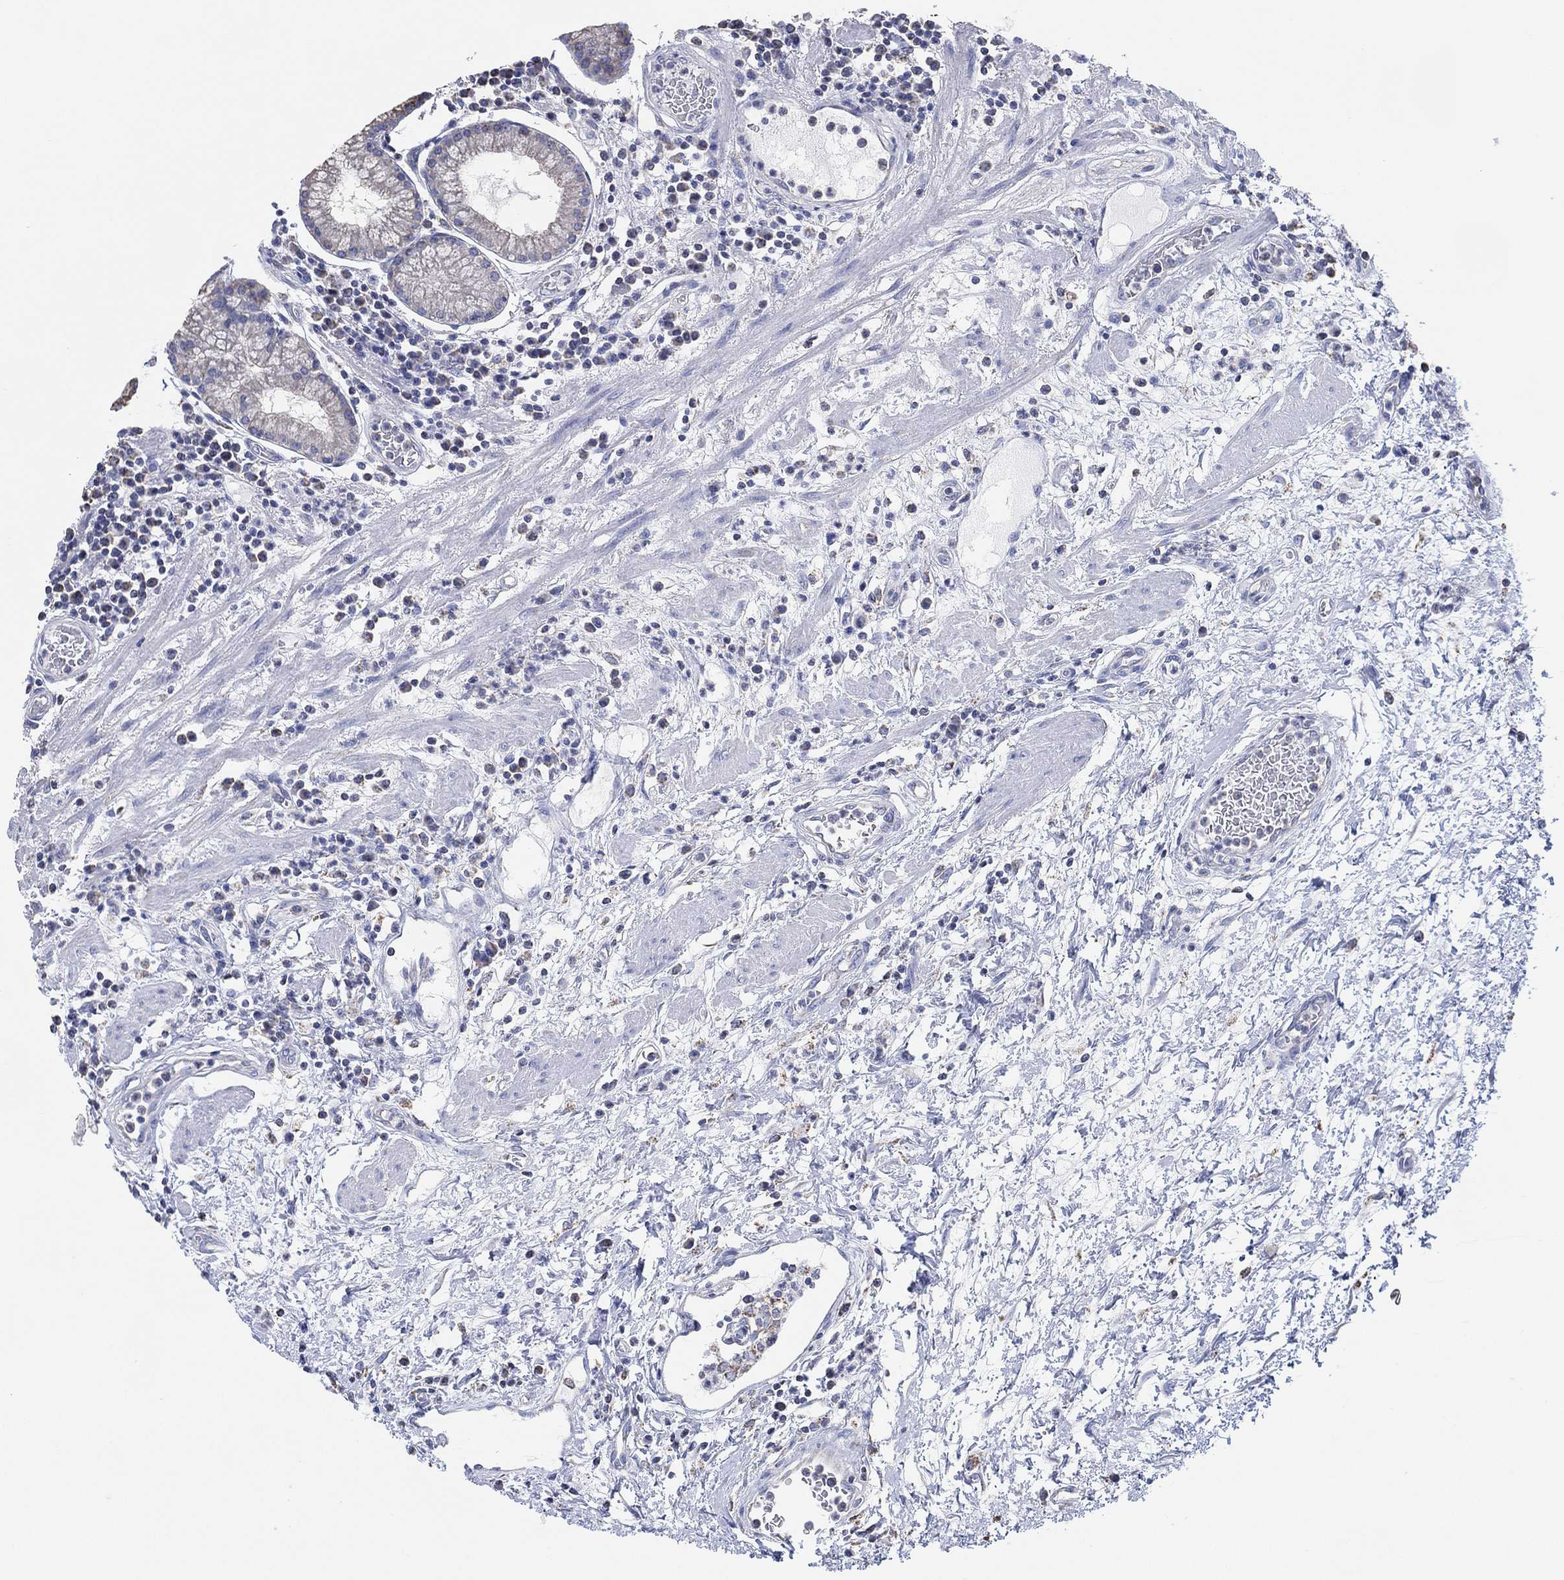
{"staining": {"intensity": "negative", "quantity": "none", "location": "none"}, "tissue": "stomach", "cell_type": "Glandular cells", "image_type": "normal", "snomed": [{"axis": "morphology", "description": "Normal tissue, NOS"}, {"axis": "morphology", "description": "Adenocarcinoma, NOS"}, {"axis": "topography", "description": "Stomach"}], "caption": "Immunohistochemistry of unremarkable human stomach displays no positivity in glandular cells.", "gene": "CFTR", "patient": {"sex": "female", "age": 64}}